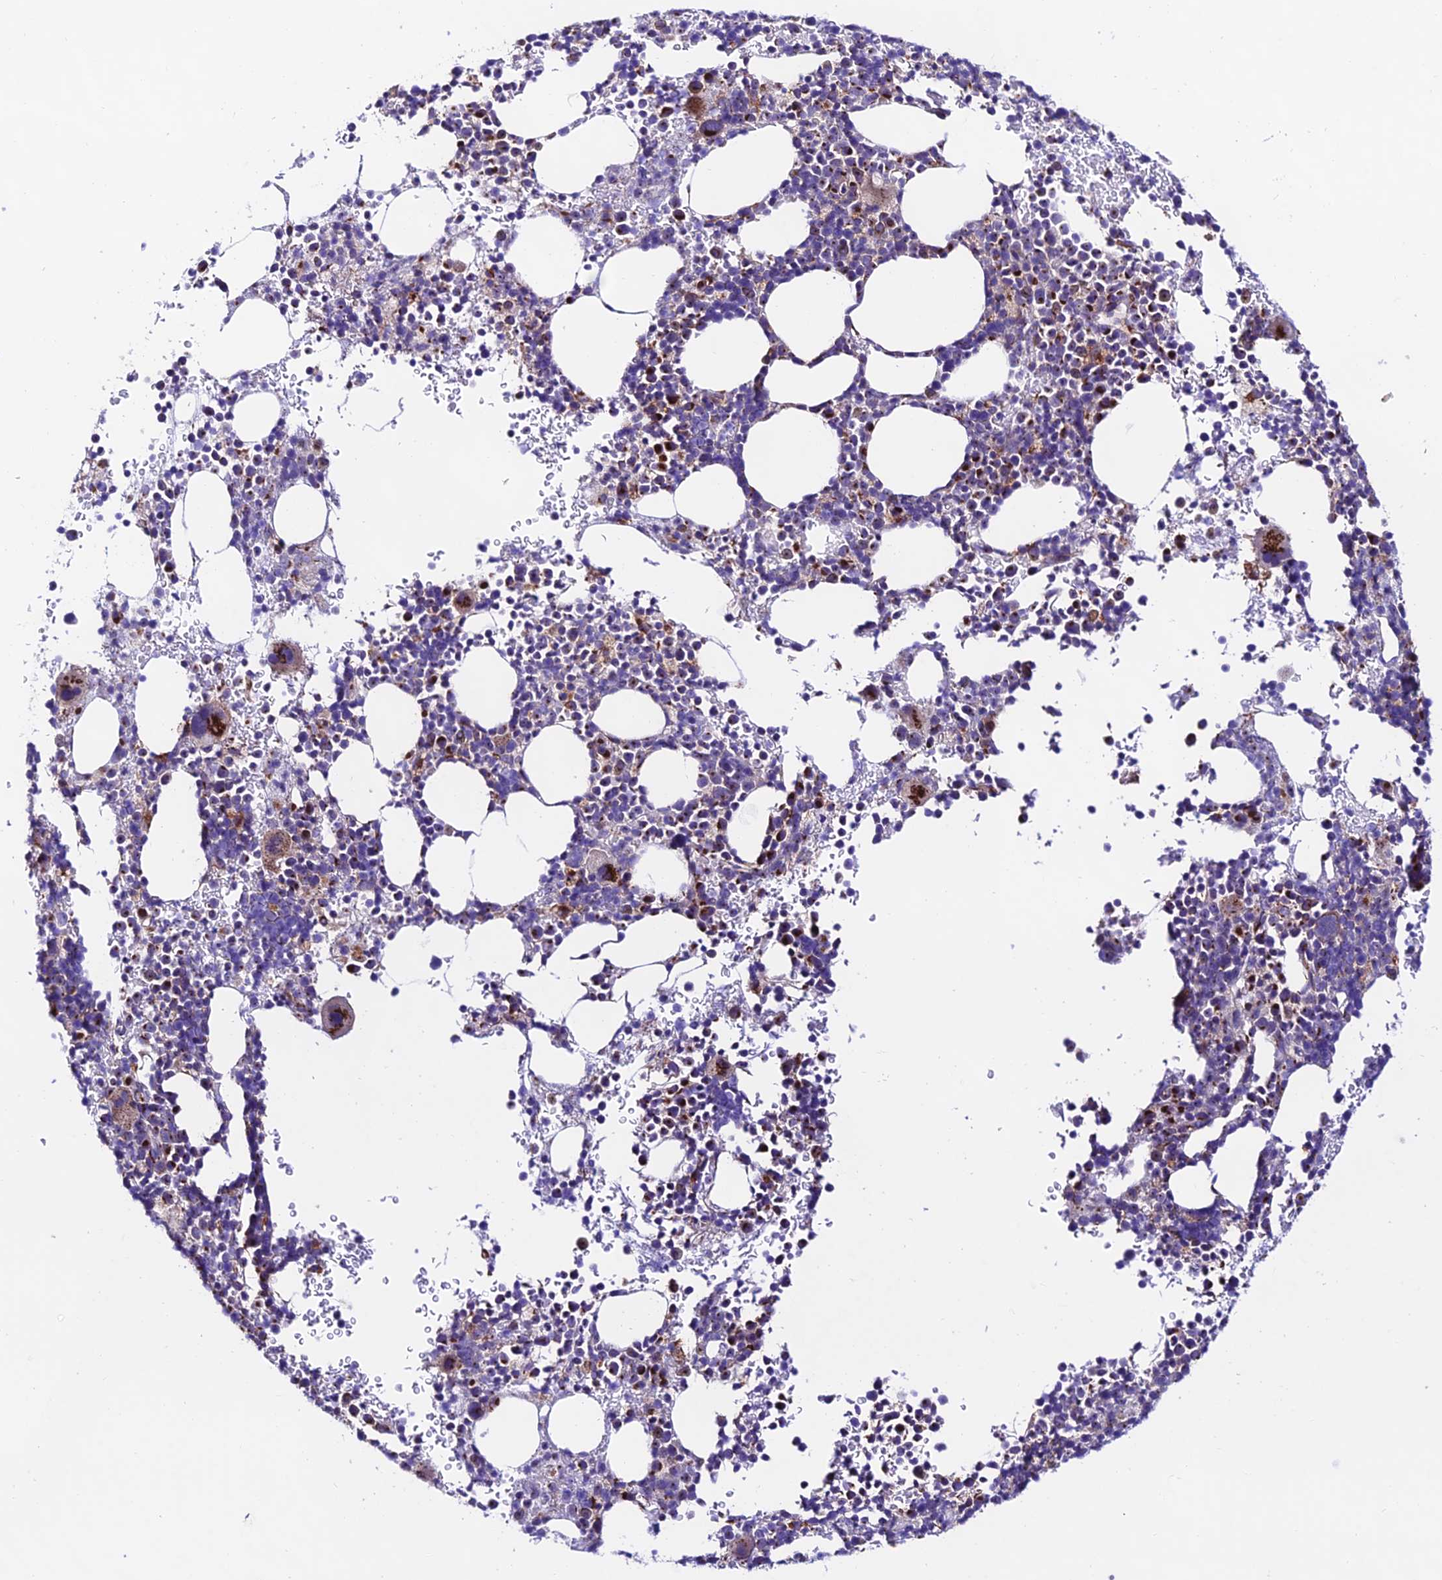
{"staining": {"intensity": "strong", "quantity": "<25%", "location": "cytoplasmic/membranous"}, "tissue": "bone marrow", "cell_type": "Hematopoietic cells", "image_type": "normal", "snomed": [{"axis": "morphology", "description": "Normal tissue, NOS"}, {"axis": "topography", "description": "Bone marrow"}], "caption": "Immunohistochemistry of benign human bone marrow demonstrates medium levels of strong cytoplasmic/membranous expression in about <25% of hematopoietic cells.", "gene": "LACTB2", "patient": {"sex": "female", "age": 82}}